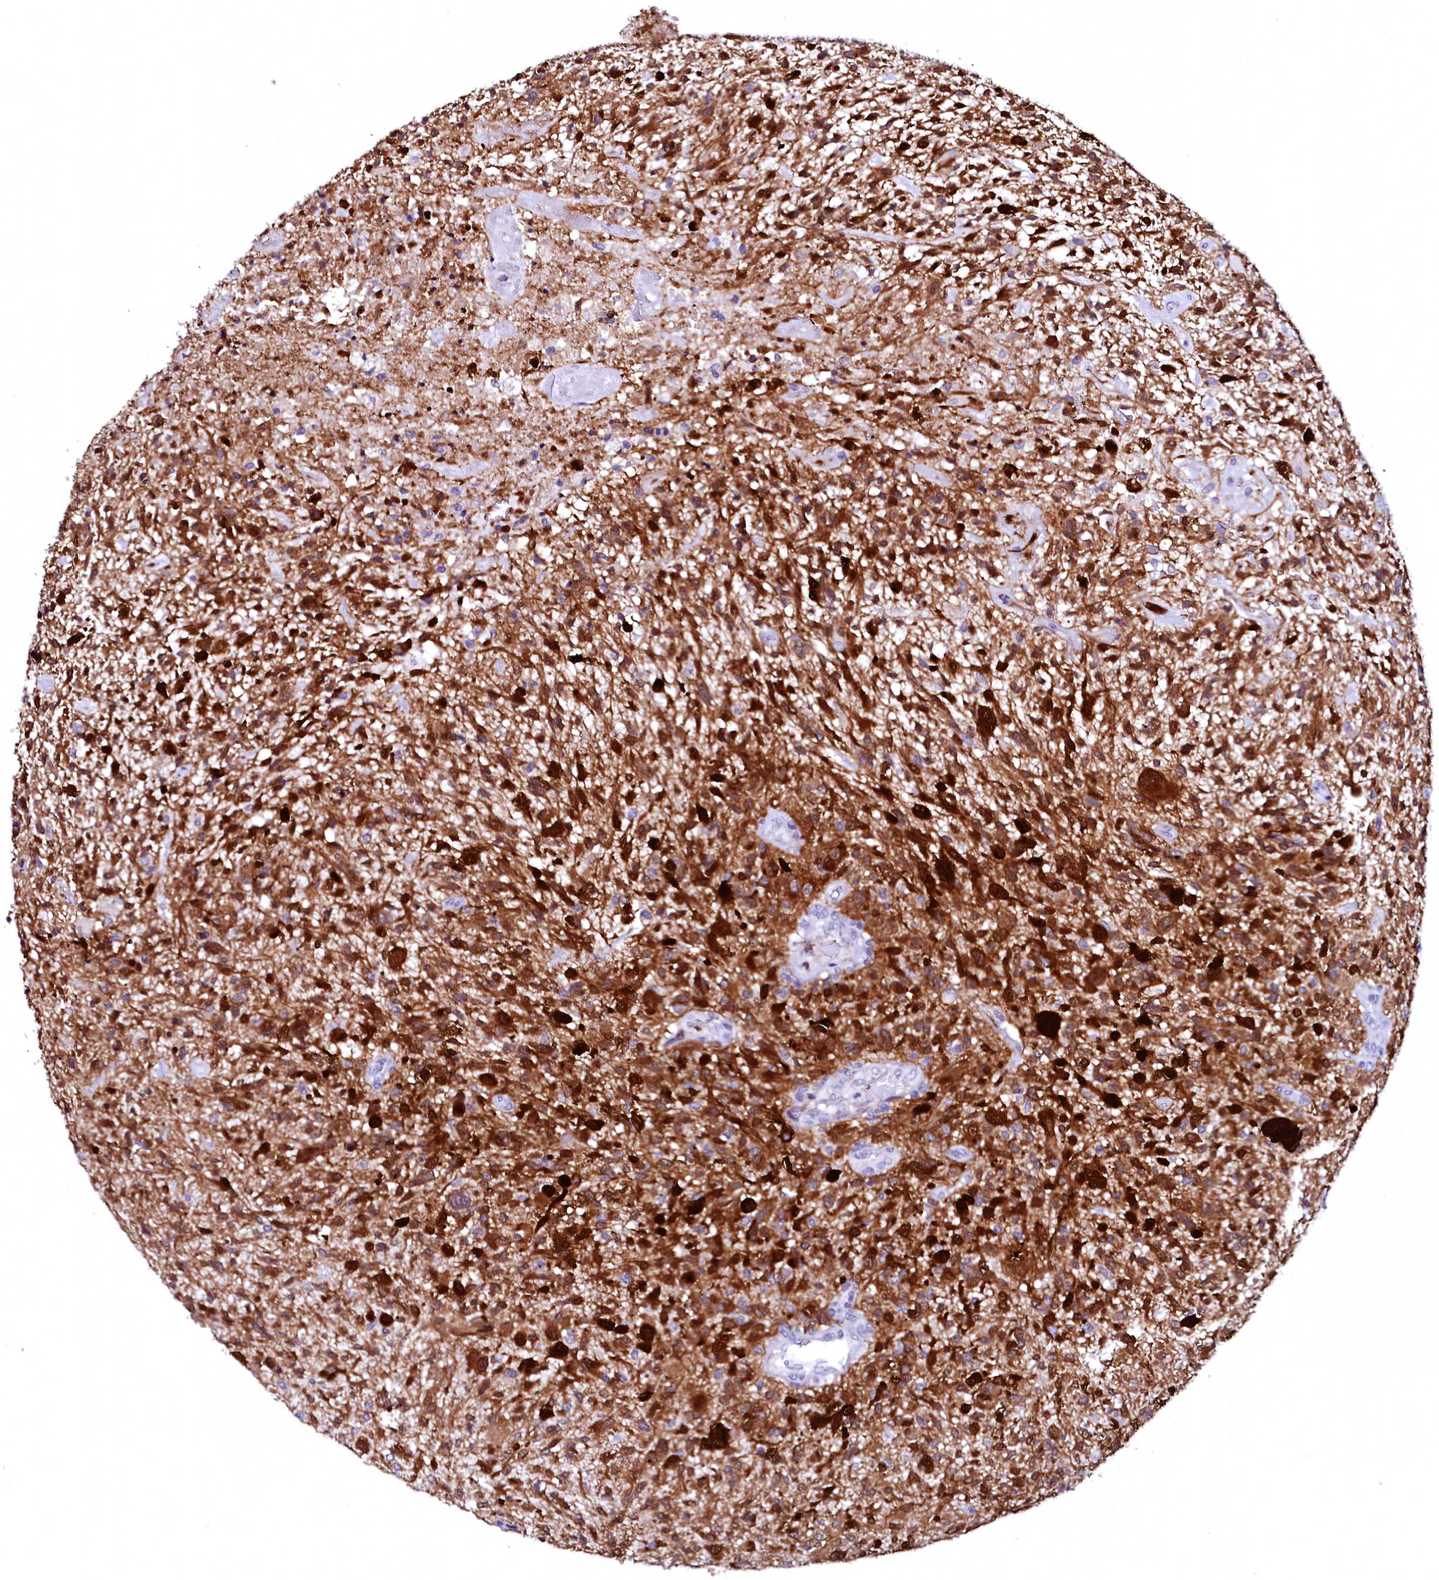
{"staining": {"intensity": "negative", "quantity": "none", "location": "none"}, "tissue": "glioma", "cell_type": "Tumor cells", "image_type": "cancer", "snomed": [{"axis": "morphology", "description": "Glioma, malignant, High grade"}, {"axis": "topography", "description": "Brain"}], "caption": "The IHC photomicrograph has no significant expression in tumor cells of glioma tissue.", "gene": "NALF1", "patient": {"sex": "male", "age": 47}}